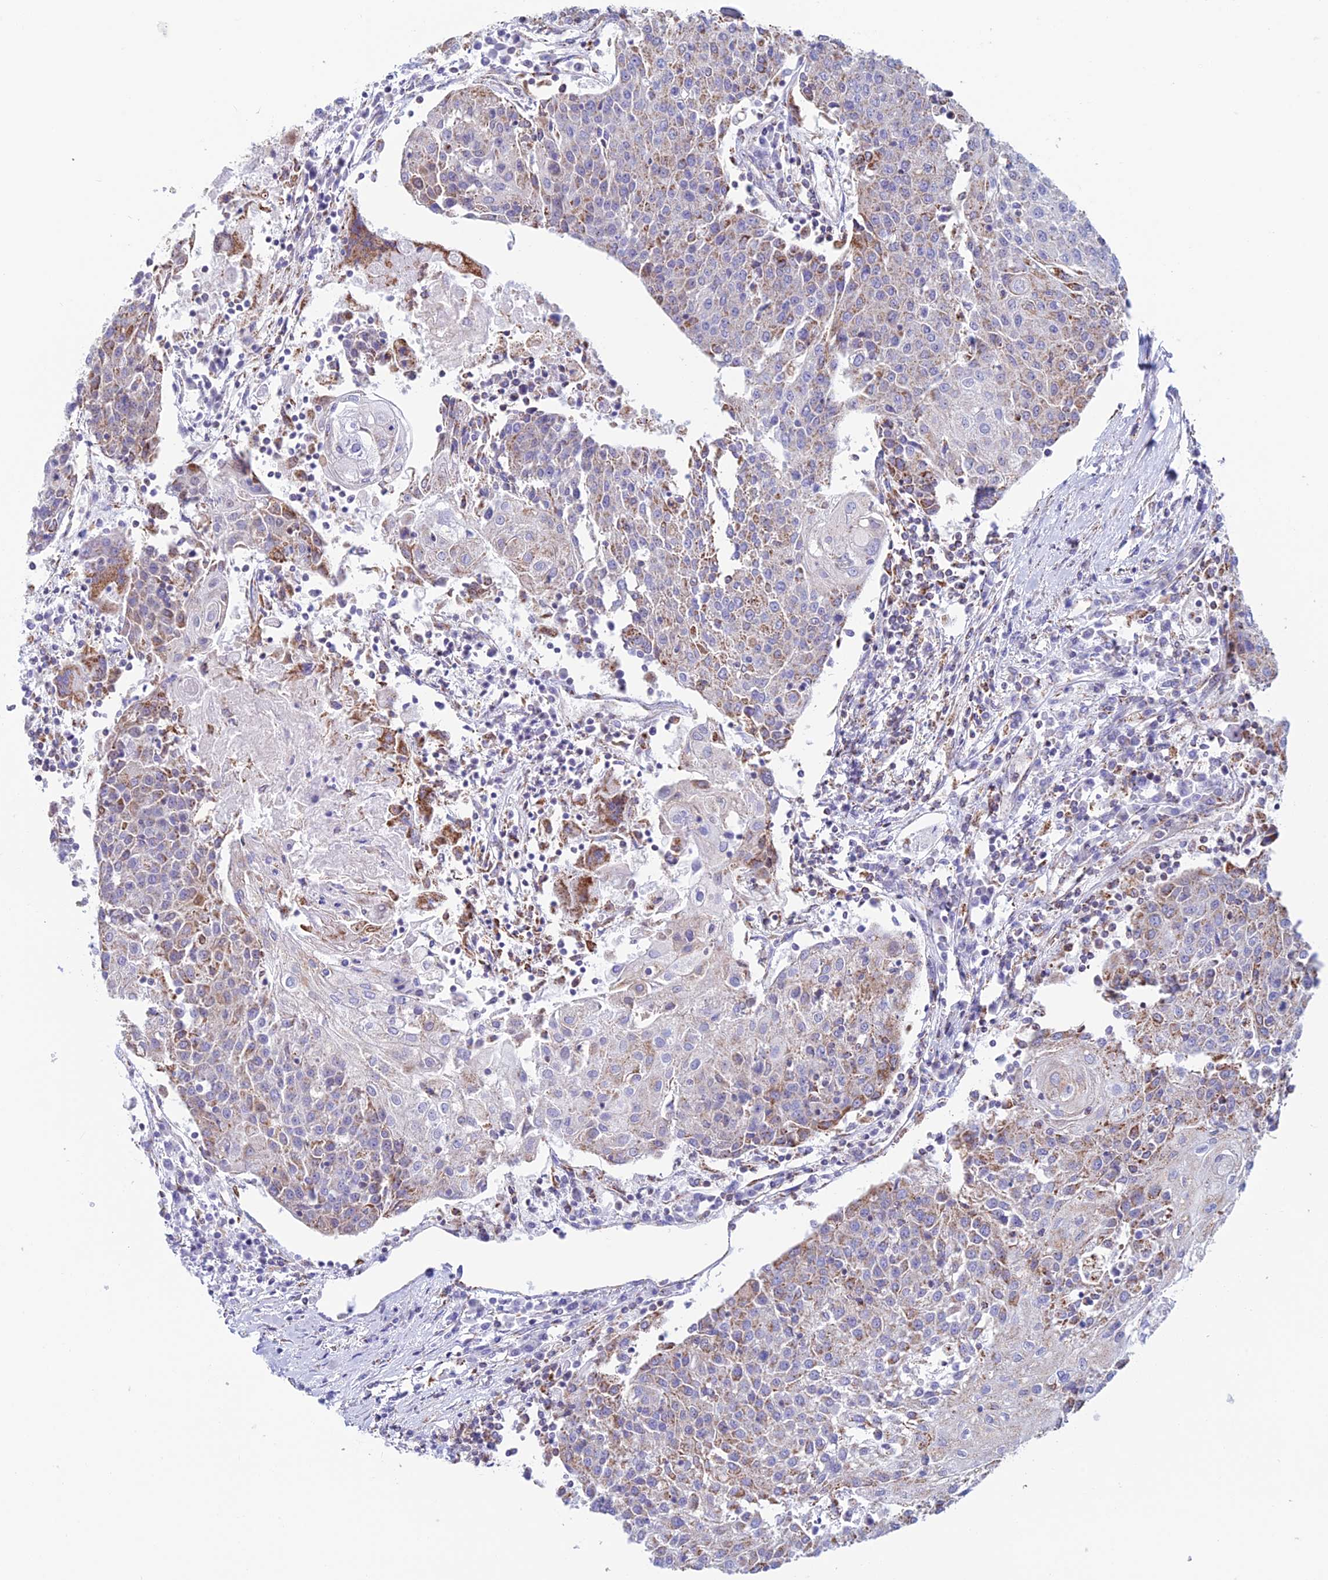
{"staining": {"intensity": "moderate", "quantity": "25%-75%", "location": "cytoplasmic/membranous"}, "tissue": "urothelial cancer", "cell_type": "Tumor cells", "image_type": "cancer", "snomed": [{"axis": "morphology", "description": "Urothelial carcinoma, High grade"}, {"axis": "topography", "description": "Urinary bladder"}], "caption": "Moderate cytoplasmic/membranous positivity for a protein is seen in about 25%-75% of tumor cells of urothelial cancer using IHC.", "gene": "ZNG1B", "patient": {"sex": "female", "age": 85}}